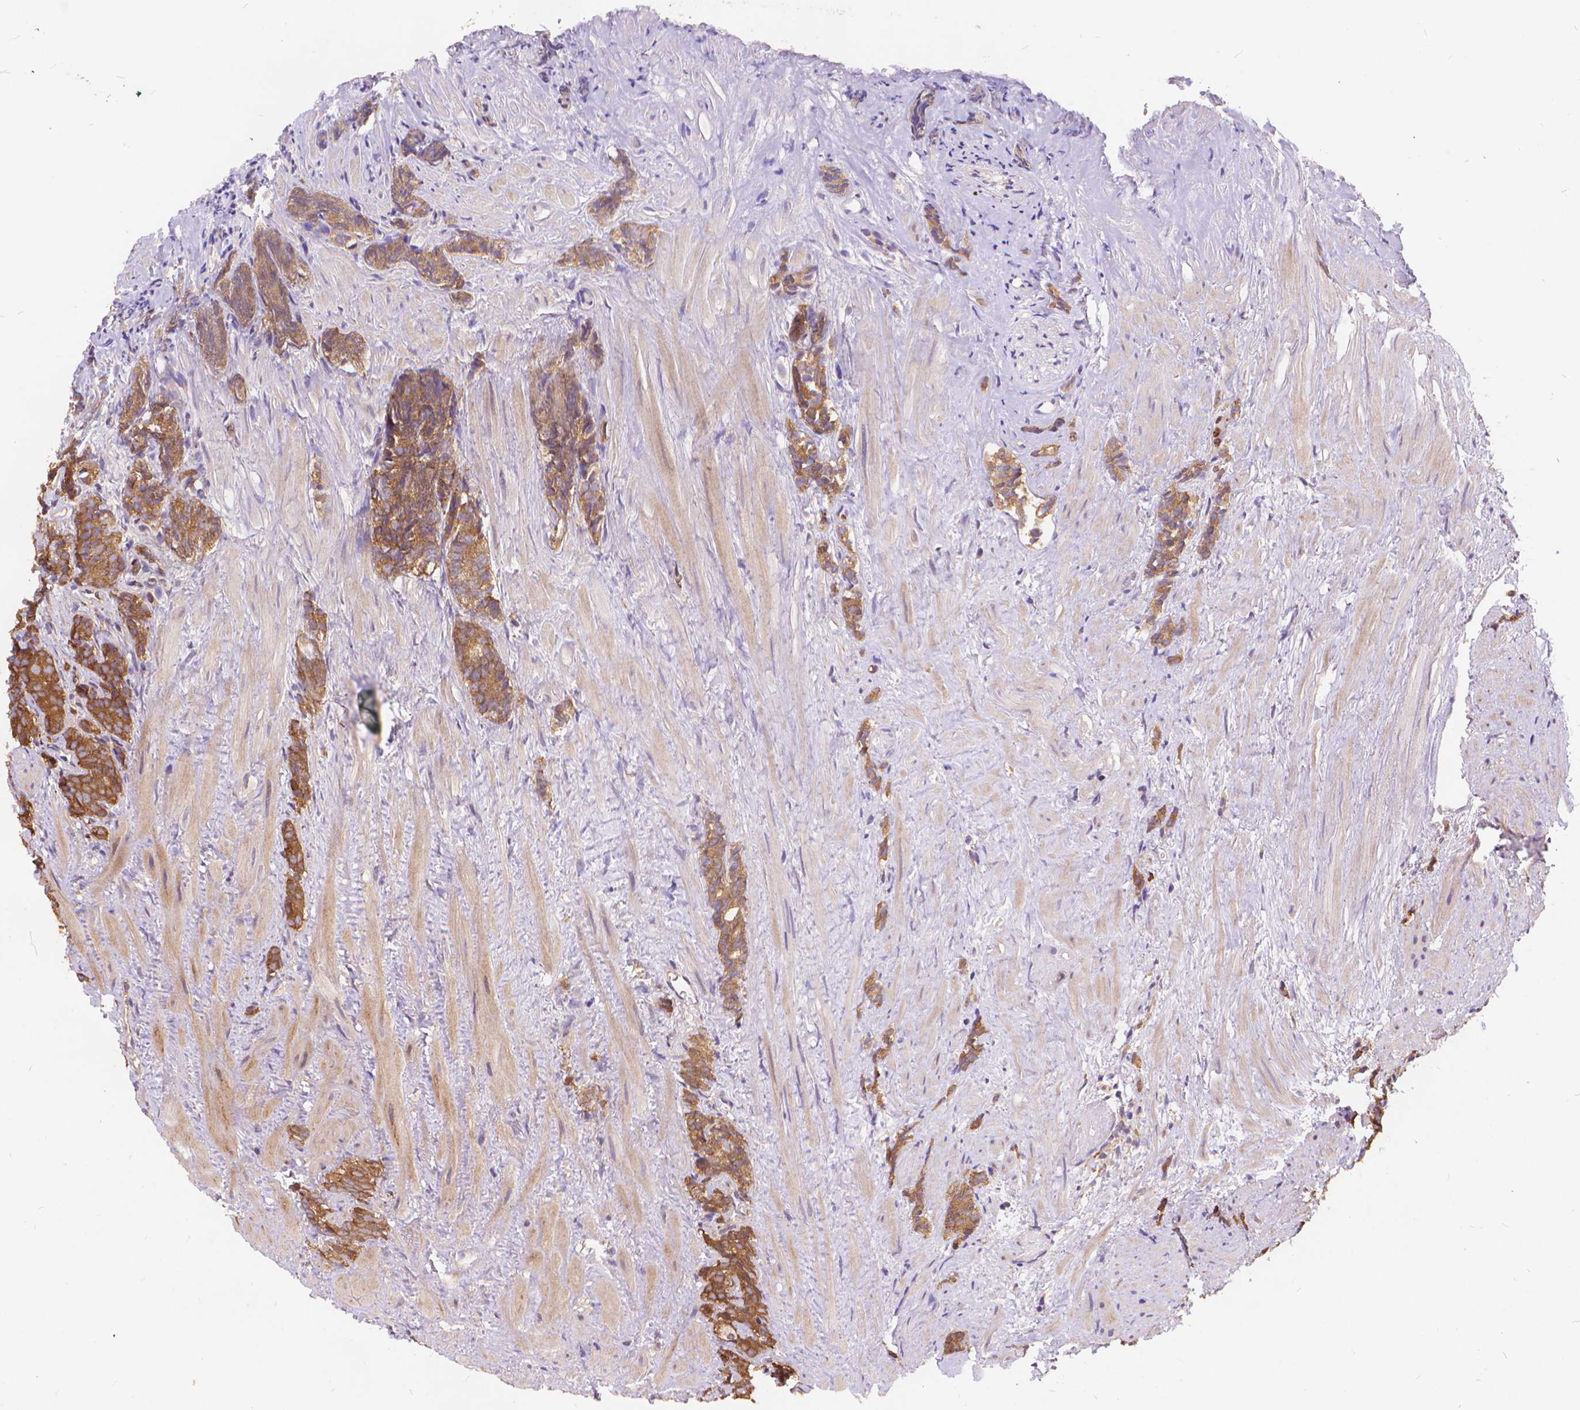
{"staining": {"intensity": "moderate", "quantity": ">75%", "location": "cytoplasmic/membranous"}, "tissue": "prostate cancer", "cell_type": "Tumor cells", "image_type": "cancer", "snomed": [{"axis": "morphology", "description": "Adenocarcinoma, High grade"}, {"axis": "topography", "description": "Prostate"}], "caption": "Adenocarcinoma (high-grade) (prostate) stained for a protein shows moderate cytoplasmic/membranous positivity in tumor cells. The protein of interest is stained brown, and the nuclei are stained in blue (DAB (3,3'-diaminobenzidine) IHC with brightfield microscopy, high magnification).", "gene": "ARAP1", "patient": {"sex": "male", "age": 84}}